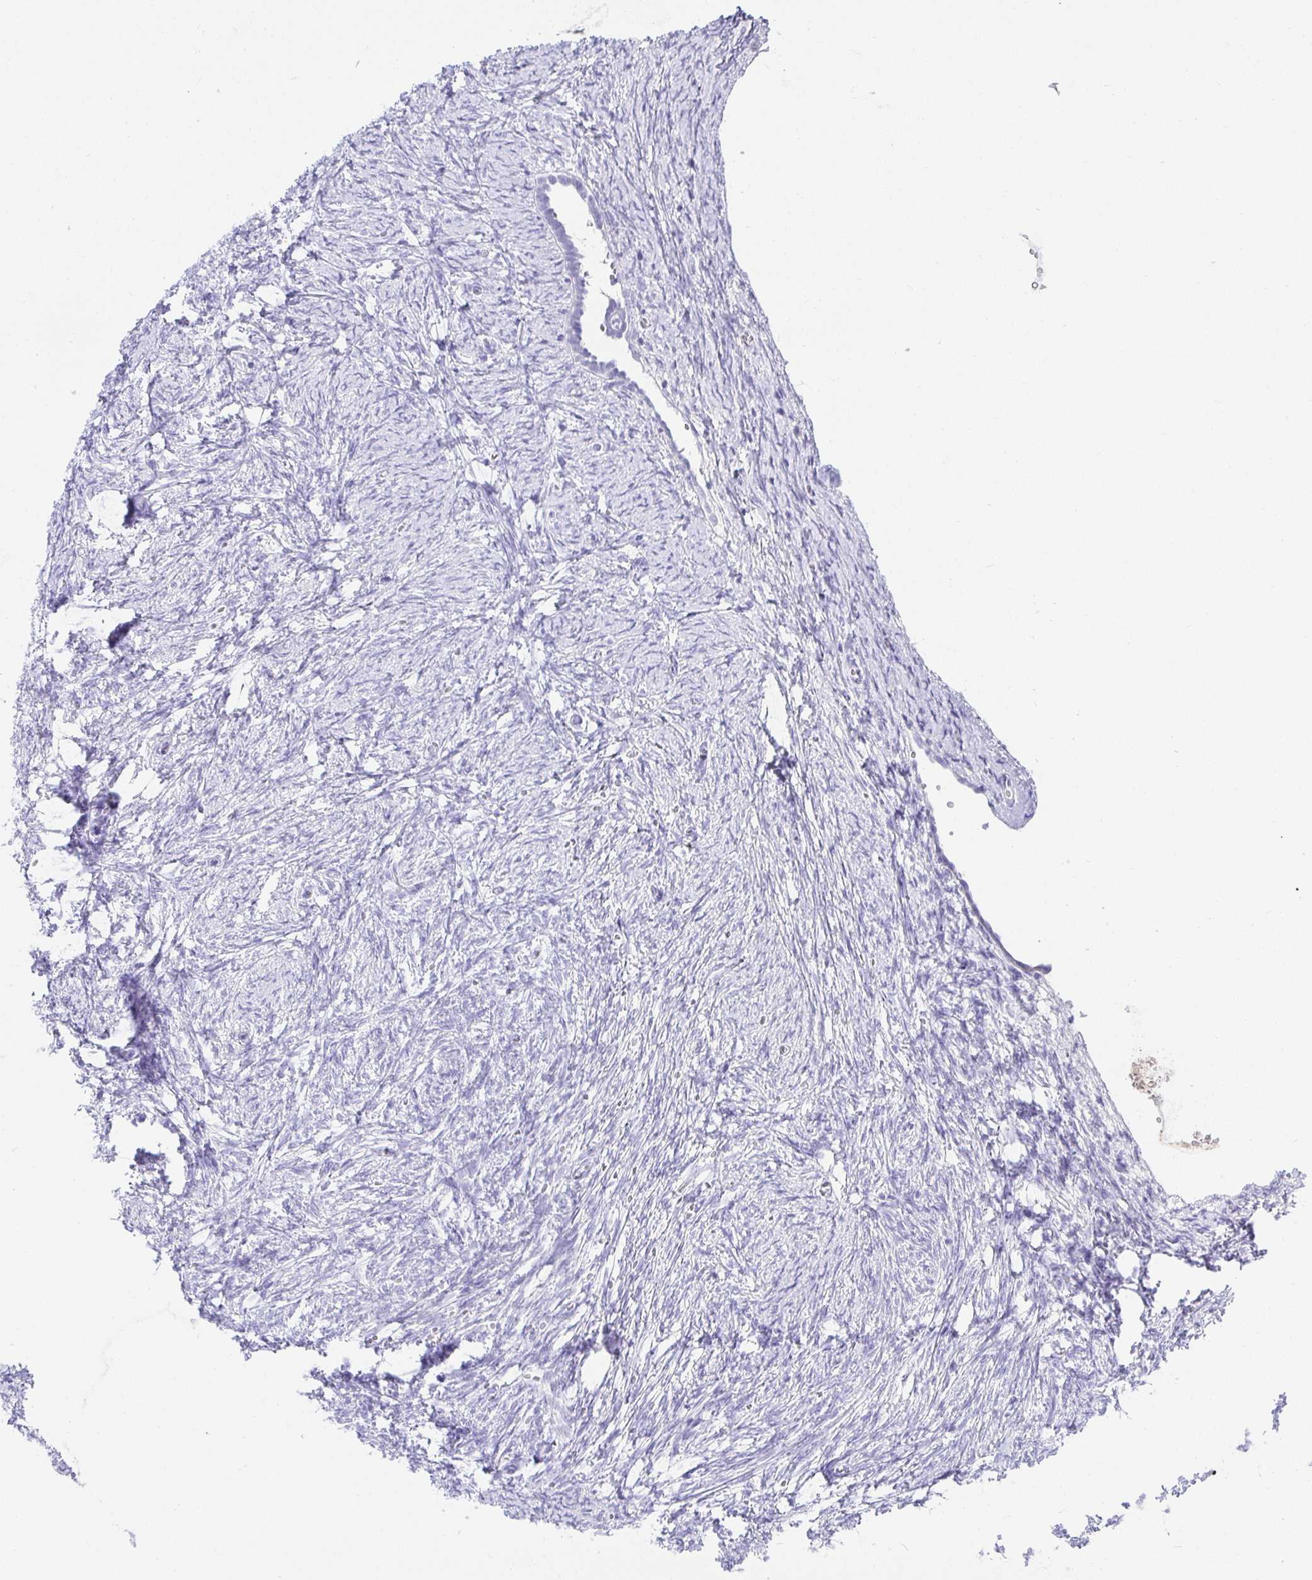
{"staining": {"intensity": "negative", "quantity": "none", "location": "none"}, "tissue": "ovary", "cell_type": "Follicle cells", "image_type": "normal", "snomed": [{"axis": "morphology", "description": "Normal tissue, NOS"}, {"axis": "topography", "description": "Ovary"}], "caption": "Ovary was stained to show a protein in brown. There is no significant staining in follicle cells. (IHC, brightfield microscopy, high magnification).", "gene": "CHAT", "patient": {"sex": "female", "age": 41}}